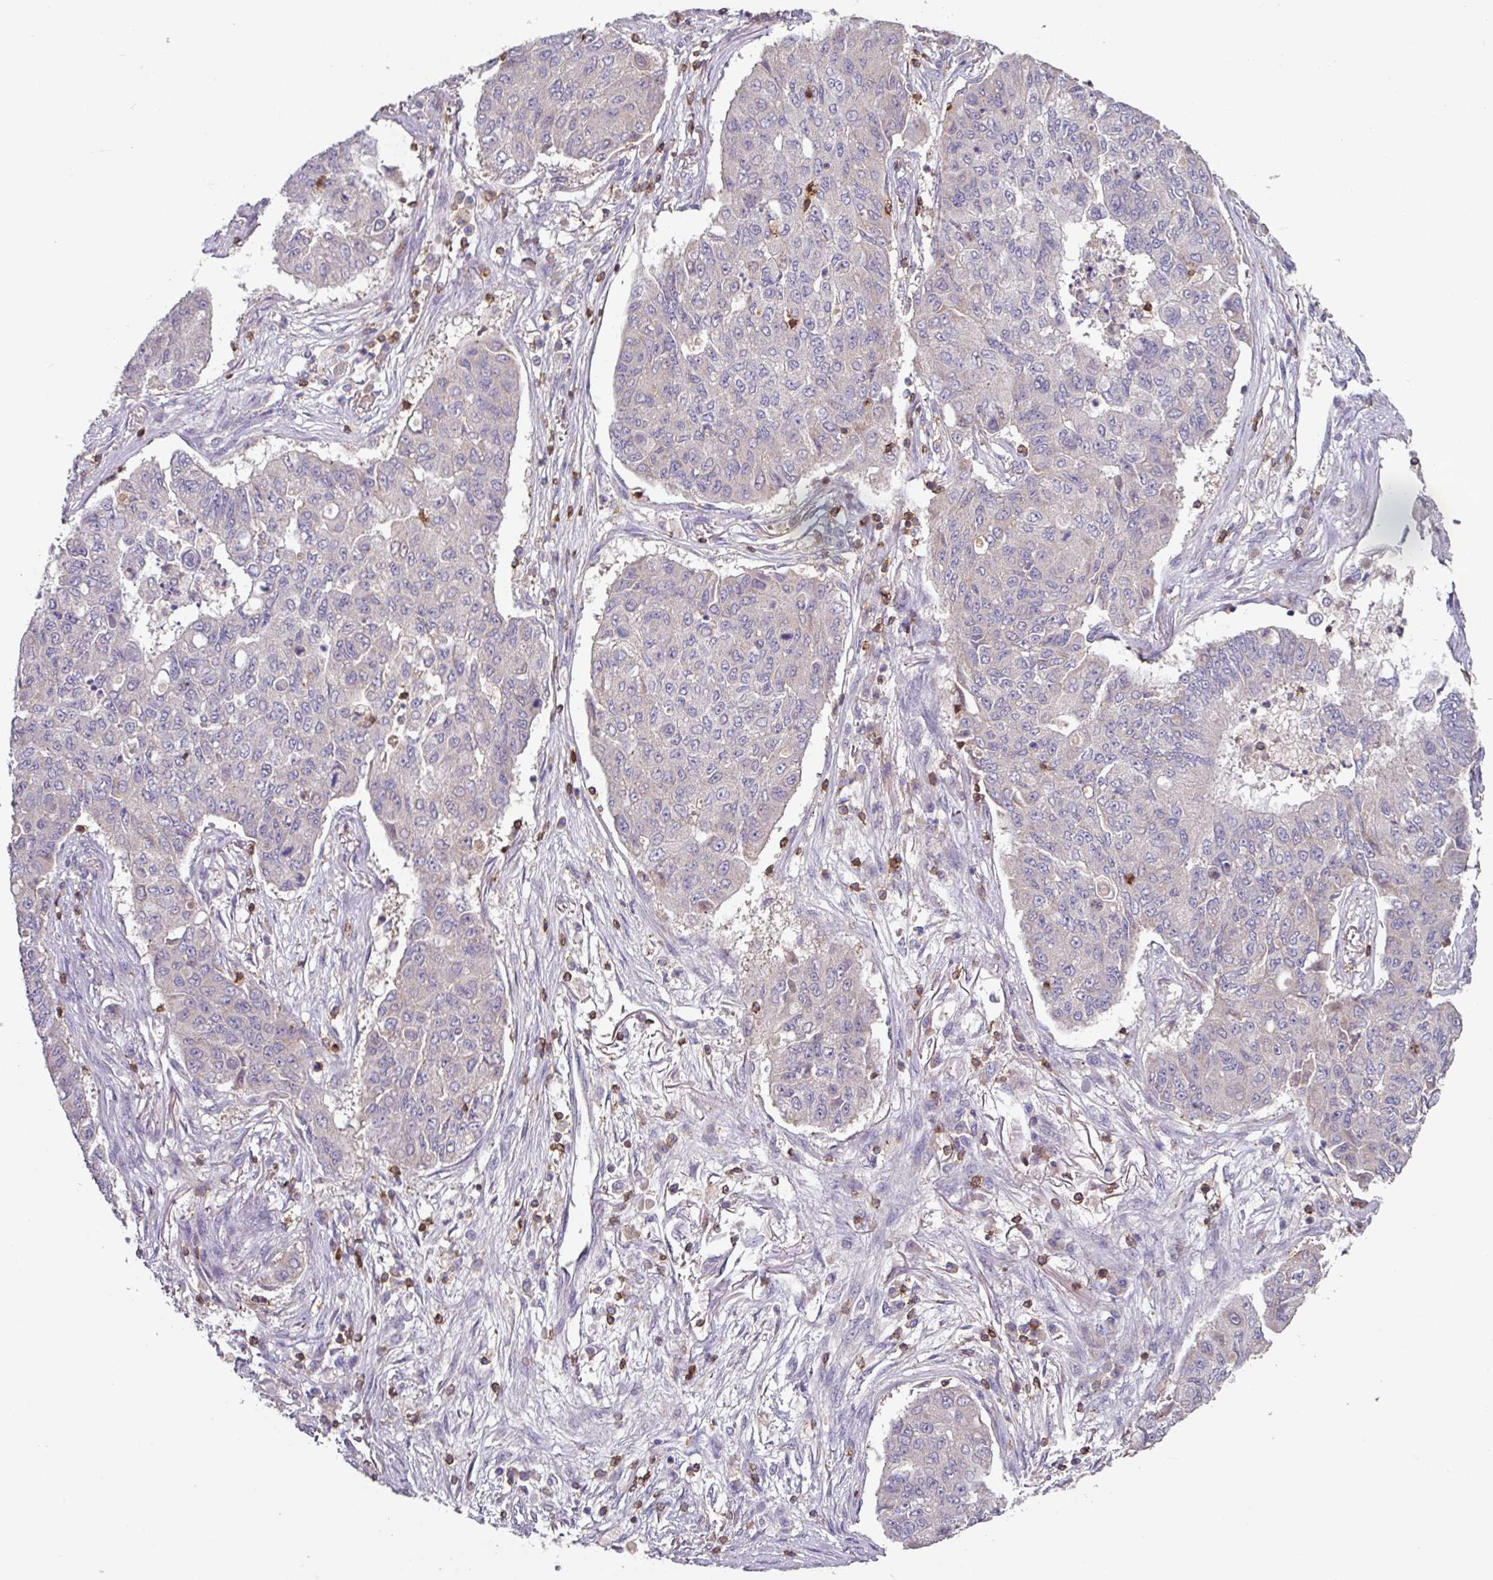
{"staining": {"intensity": "negative", "quantity": "none", "location": "none"}, "tissue": "lung cancer", "cell_type": "Tumor cells", "image_type": "cancer", "snomed": [{"axis": "morphology", "description": "Squamous cell carcinoma, NOS"}, {"axis": "topography", "description": "Lung"}], "caption": "Photomicrograph shows no significant protein staining in tumor cells of lung cancer. The staining is performed using DAB brown chromogen with nuclei counter-stained in using hematoxylin.", "gene": "CD3G", "patient": {"sex": "male", "age": 74}}